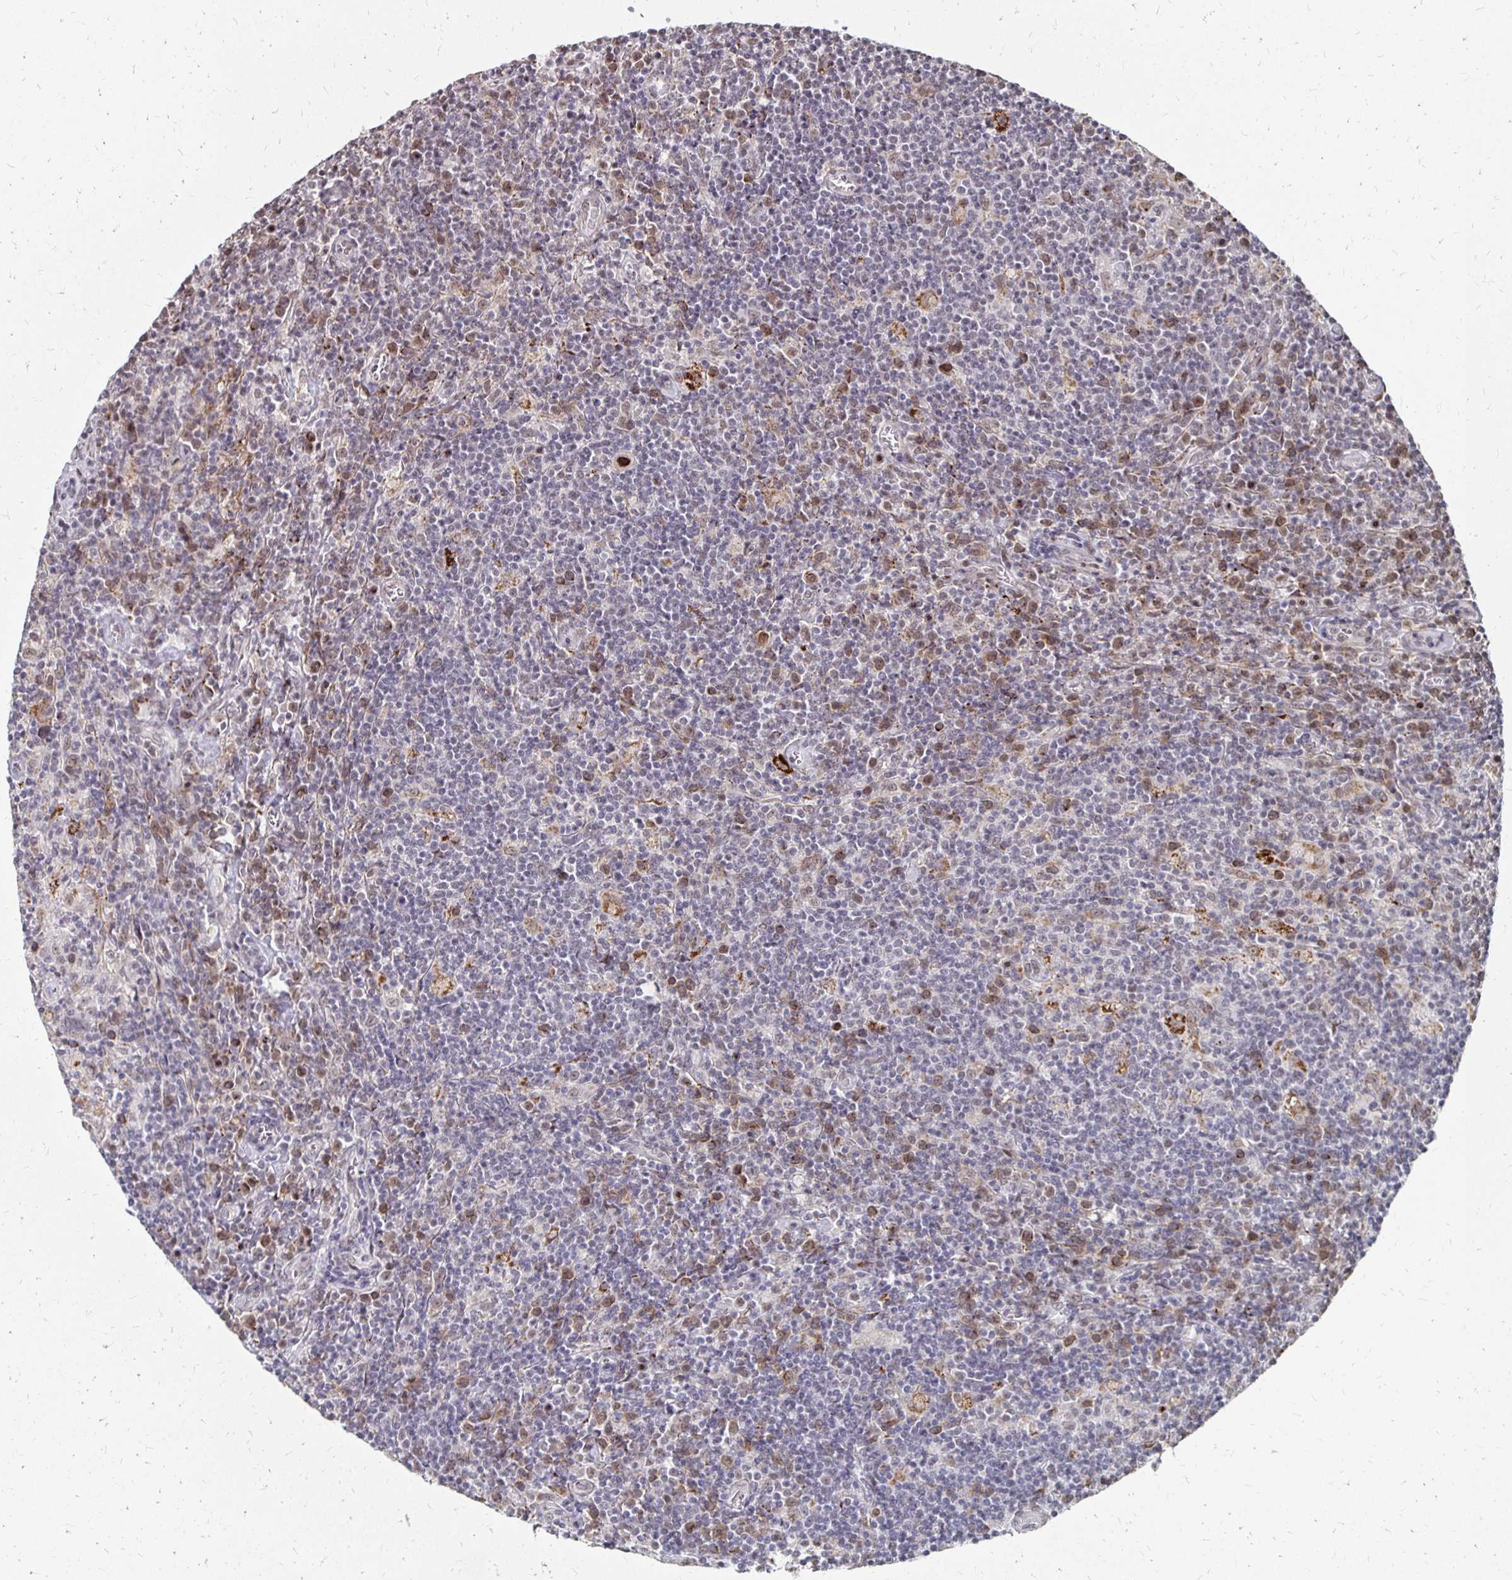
{"staining": {"intensity": "negative", "quantity": "none", "location": "none"}, "tissue": "lymphoma", "cell_type": "Tumor cells", "image_type": "cancer", "snomed": [{"axis": "morphology", "description": "Hodgkin's disease, NOS"}, {"axis": "topography", "description": "Lymph node"}], "caption": "Micrograph shows no protein positivity in tumor cells of Hodgkin's disease tissue.", "gene": "CLASRP", "patient": {"sex": "male", "age": 40}}